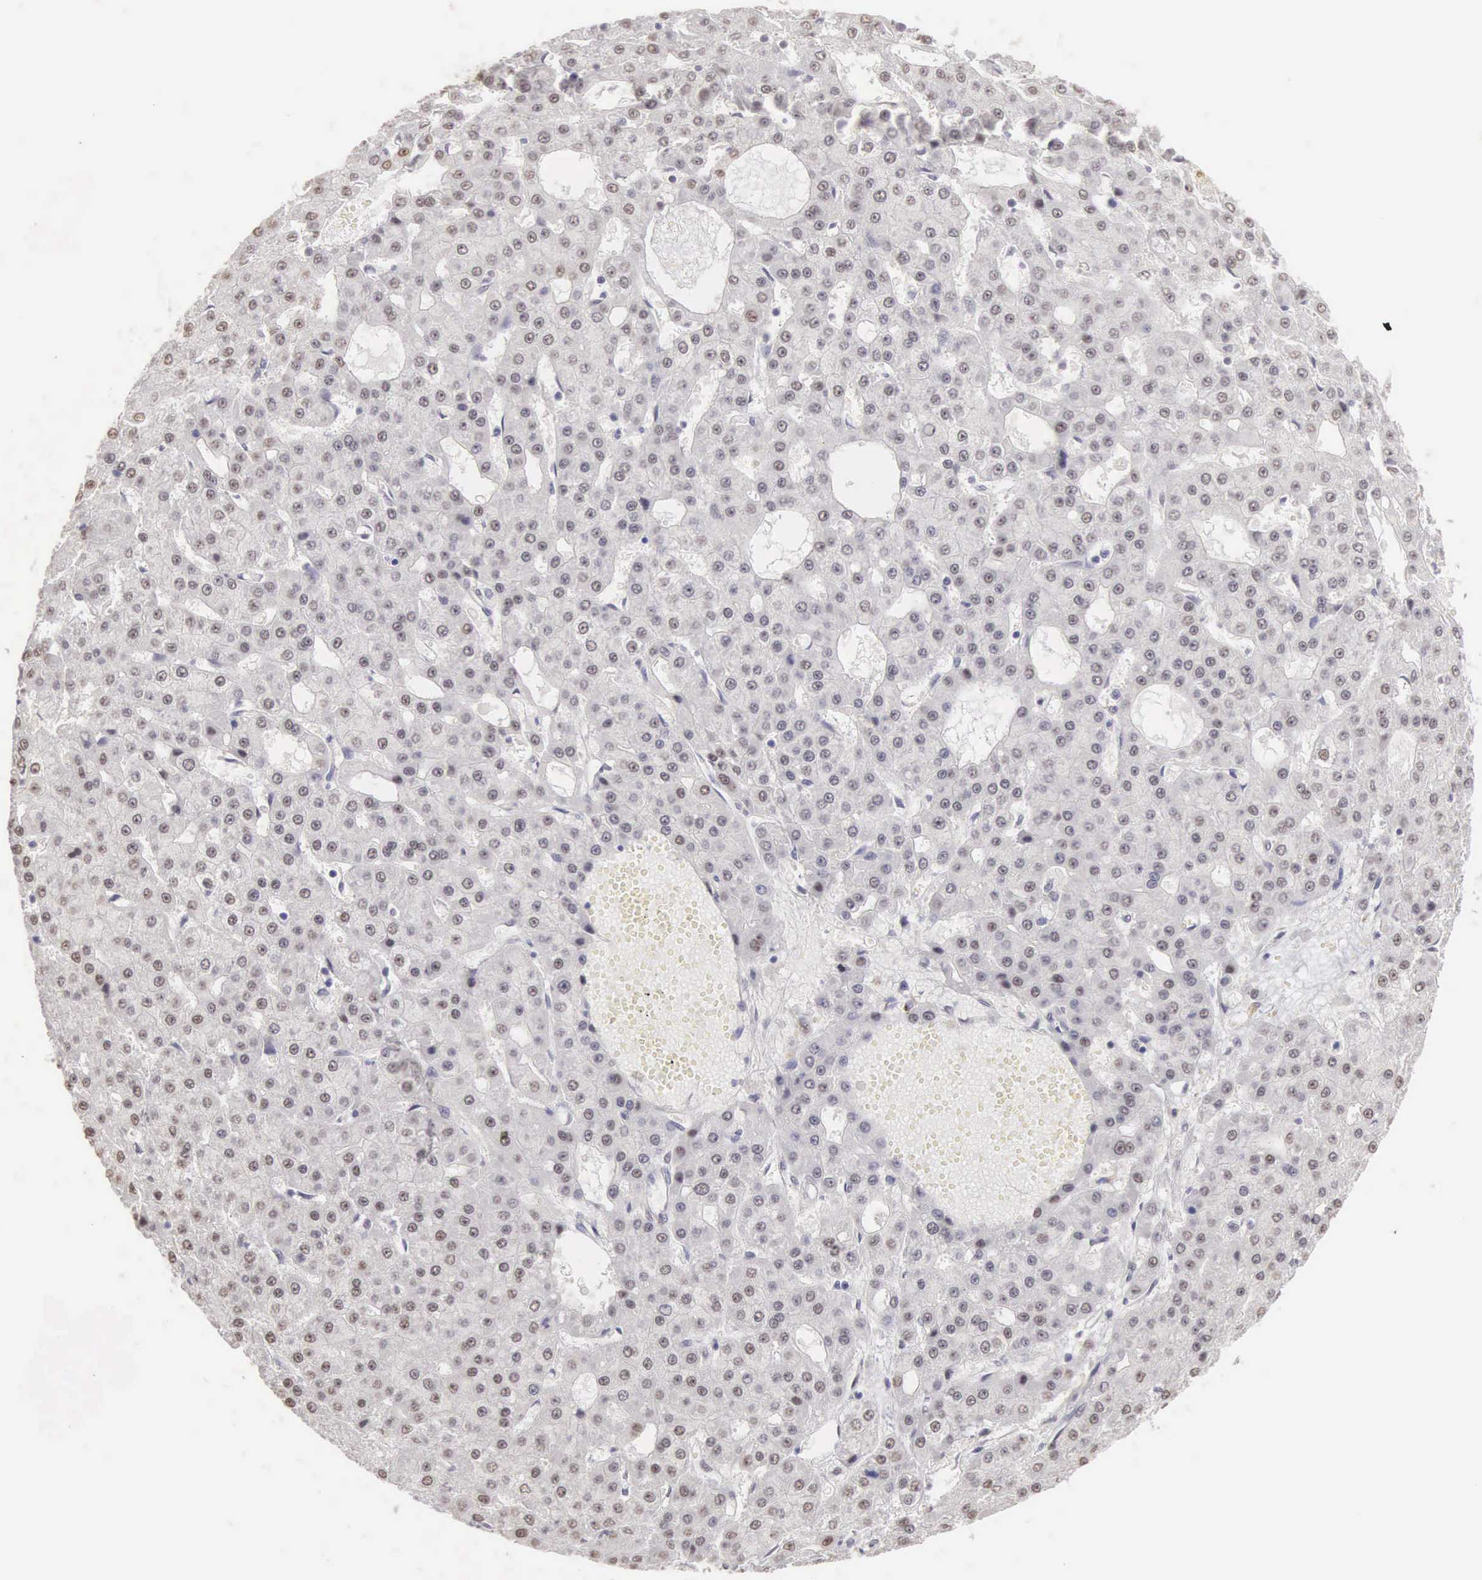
{"staining": {"intensity": "negative", "quantity": "none", "location": "none"}, "tissue": "liver cancer", "cell_type": "Tumor cells", "image_type": "cancer", "snomed": [{"axis": "morphology", "description": "Carcinoma, Hepatocellular, NOS"}, {"axis": "topography", "description": "Liver"}], "caption": "Immunohistochemical staining of liver cancer demonstrates no significant positivity in tumor cells.", "gene": "UBA1", "patient": {"sex": "male", "age": 47}}